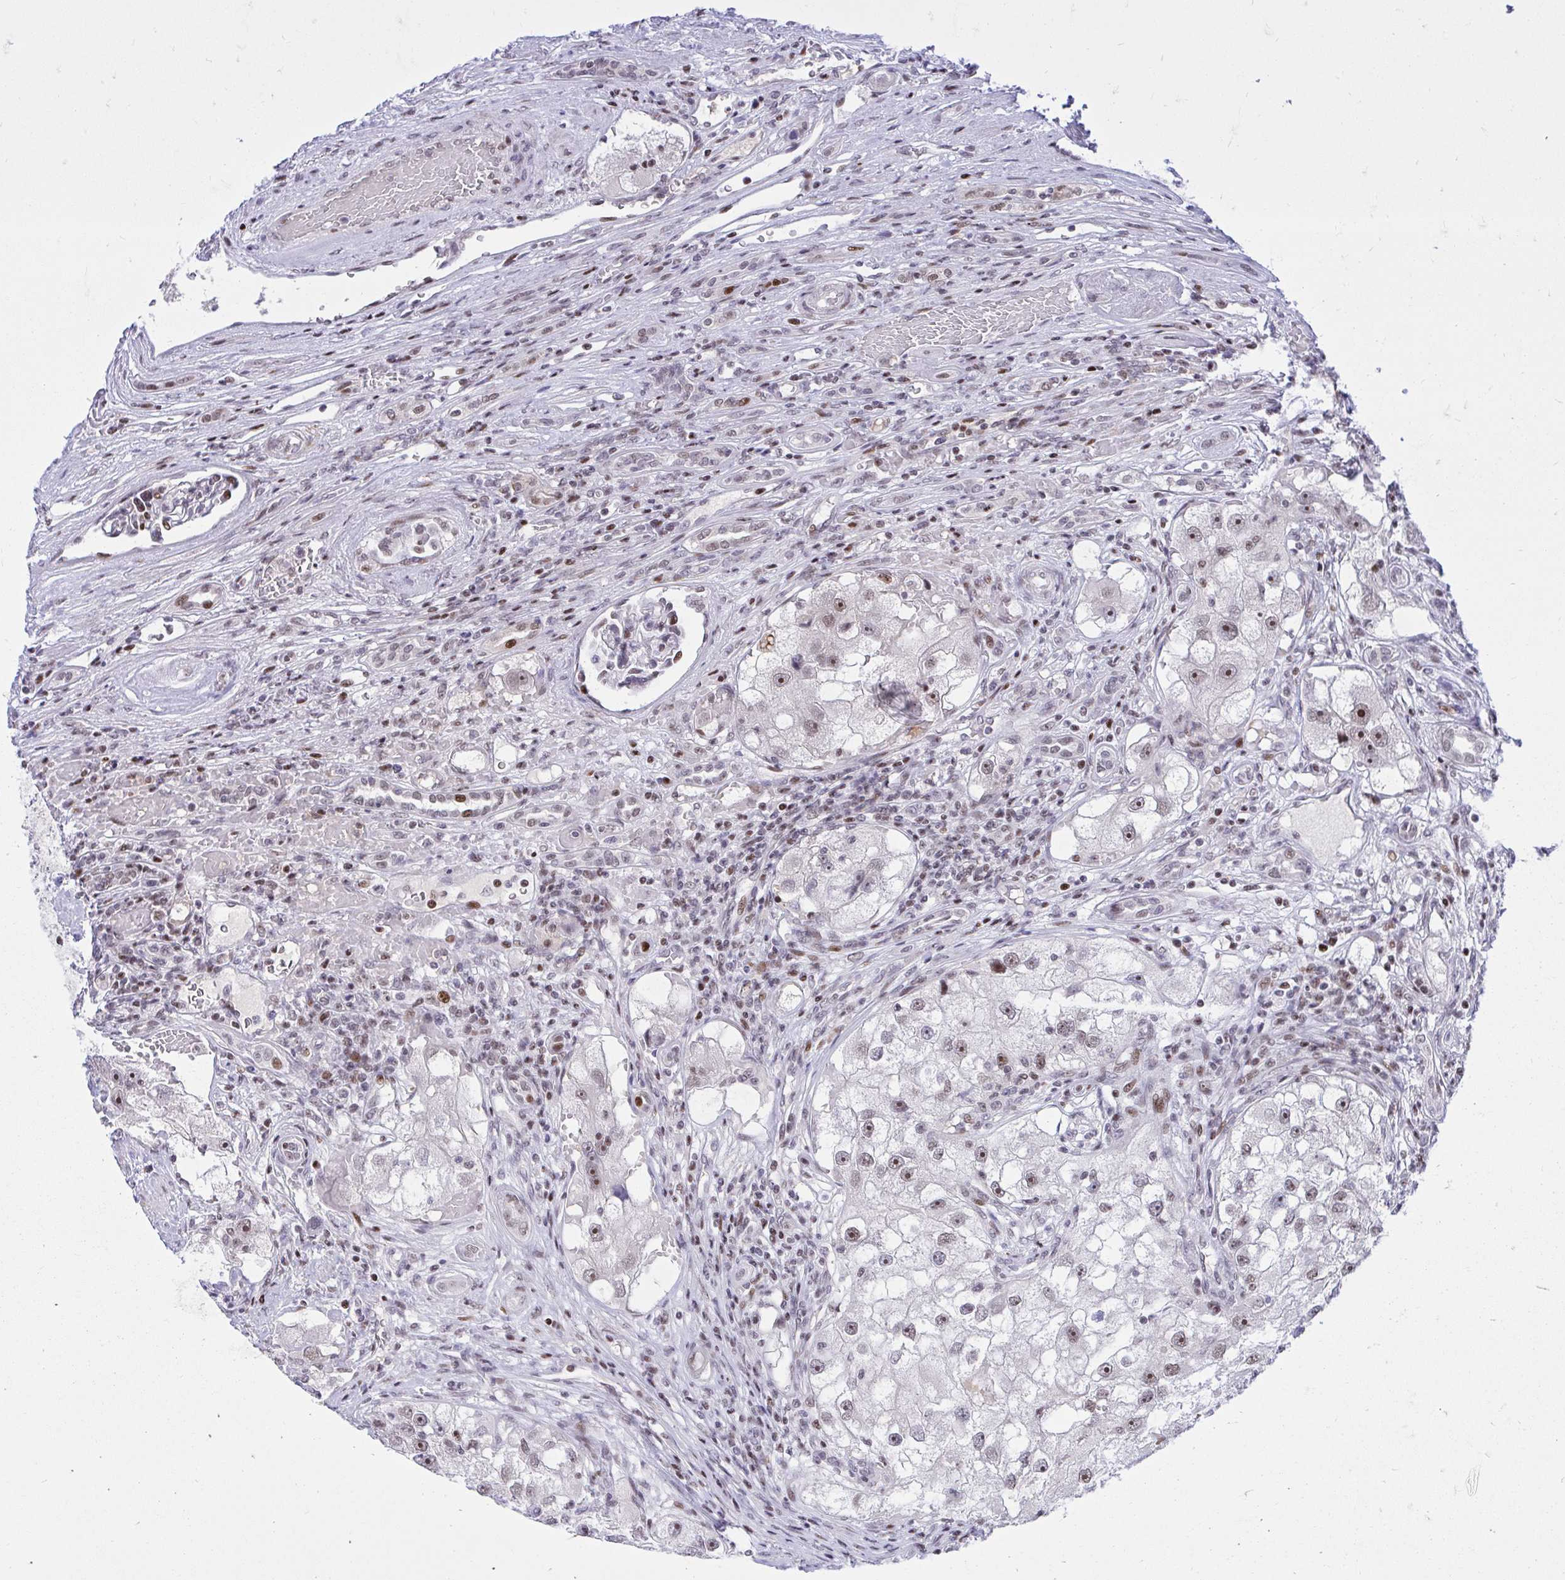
{"staining": {"intensity": "moderate", "quantity": ">75%", "location": "nuclear"}, "tissue": "renal cancer", "cell_type": "Tumor cells", "image_type": "cancer", "snomed": [{"axis": "morphology", "description": "Adenocarcinoma, NOS"}, {"axis": "topography", "description": "Kidney"}], "caption": "IHC (DAB (3,3'-diaminobenzidine)) staining of renal cancer (adenocarcinoma) exhibits moderate nuclear protein staining in approximately >75% of tumor cells. The staining was performed using DAB (3,3'-diaminobenzidine) to visualize the protein expression in brown, while the nuclei were stained in blue with hematoxylin (Magnification: 20x).", "gene": "C14orf39", "patient": {"sex": "male", "age": 63}}